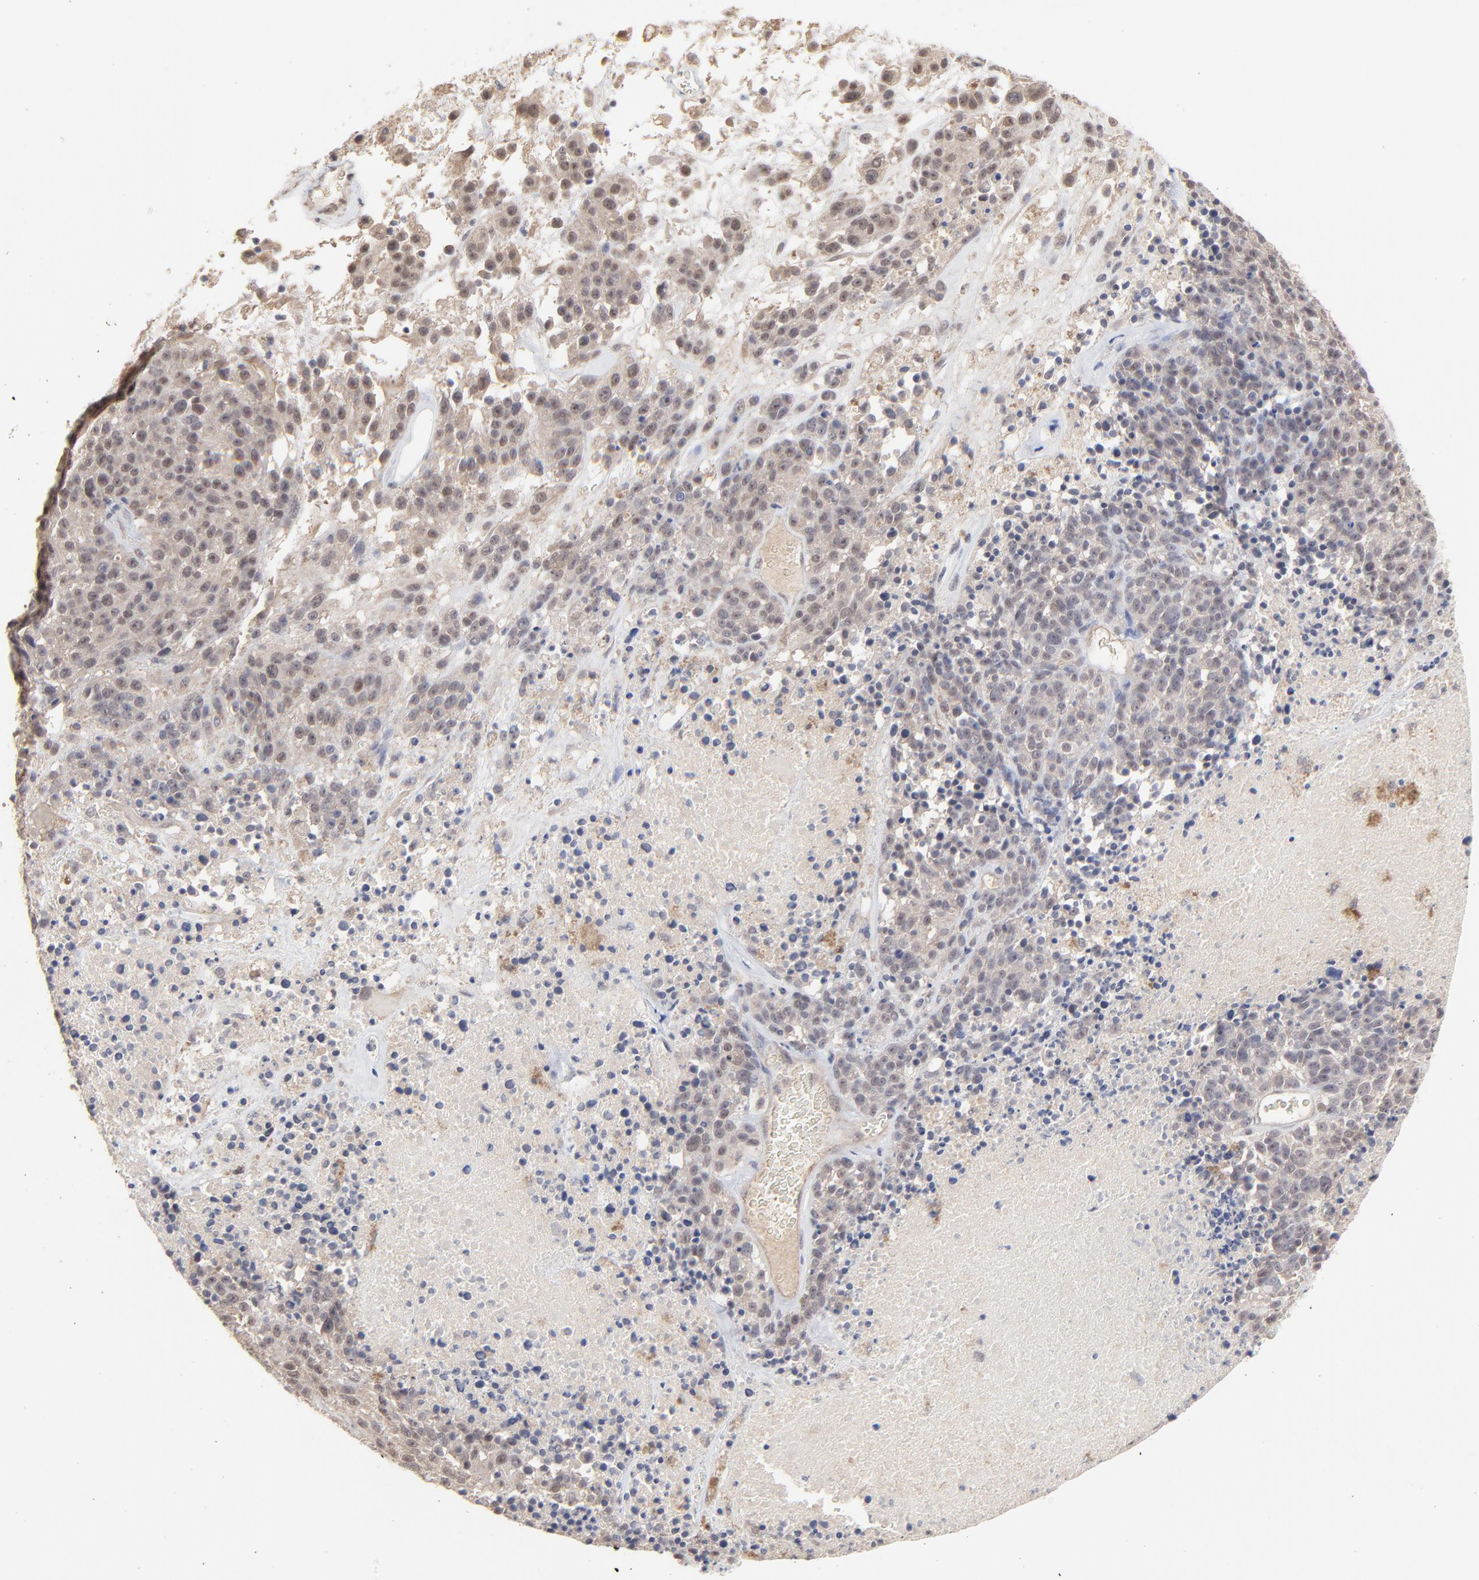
{"staining": {"intensity": "weak", "quantity": "25%-75%", "location": "cytoplasmic/membranous,nuclear"}, "tissue": "melanoma", "cell_type": "Tumor cells", "image_type": "cancer", "snomed": [{"axis": "morphology", "description": "Malignant melanoma, Metastatic site"}, {"axis": "topography", "description": "Cerebral cortex"}], "caption": "Tumor cells reveal low levels of weak cytoplasmic/membranous and nuclear staining in approximately 25%-75% of cells in human malignant melanoma (metastatic site).", "gene": "FAM199X", "patient": {"sex": "female", "age": 52}}